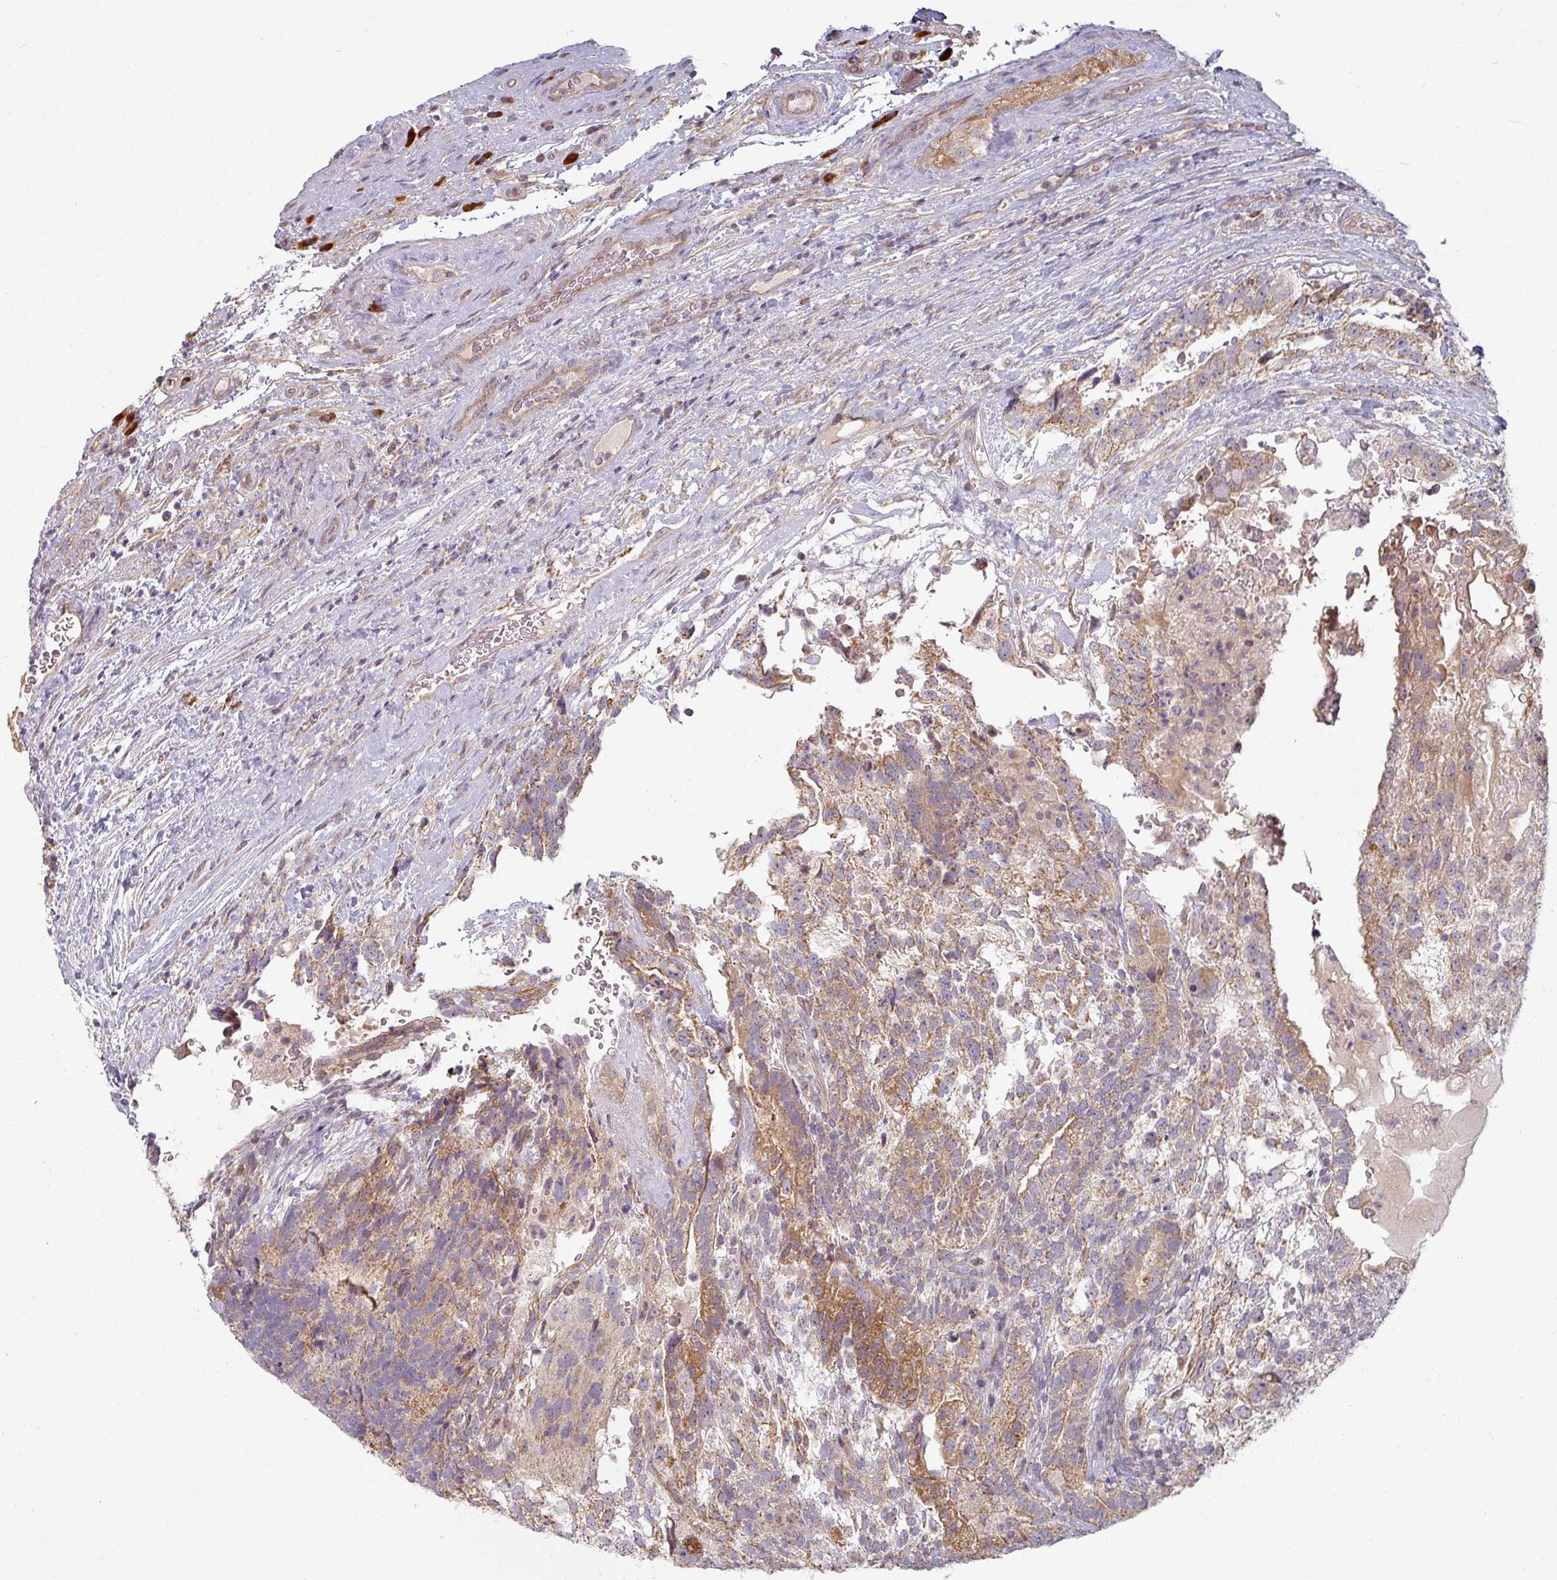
{"staining": {"intensity": "moderate", "quantity": "25%-75%", "location": "cytoplasmic/membranous"}, "tissue": "testis cancer", "cell_type": "Tumor cells", "image_type": "cancer", "snomed": [{"axis": "morphology", "description": "Seminoma, NOS"}, {"axis": "morphology", "description": "Carcinoma, Embryonal, NOS"}, {"axis": "topography", "description": "Testis"}], "caption": "Testis embryonal carcinoma tissue shows moderate cytoplasmic/membranous staining in about 25%-75% of tumor cells, visualized by immunohistochemistry. (IHC, brightfield microscopy, high magnification).", "gene": "PLEKHJ1", "patient": {"sex": "male", "age": 41}}